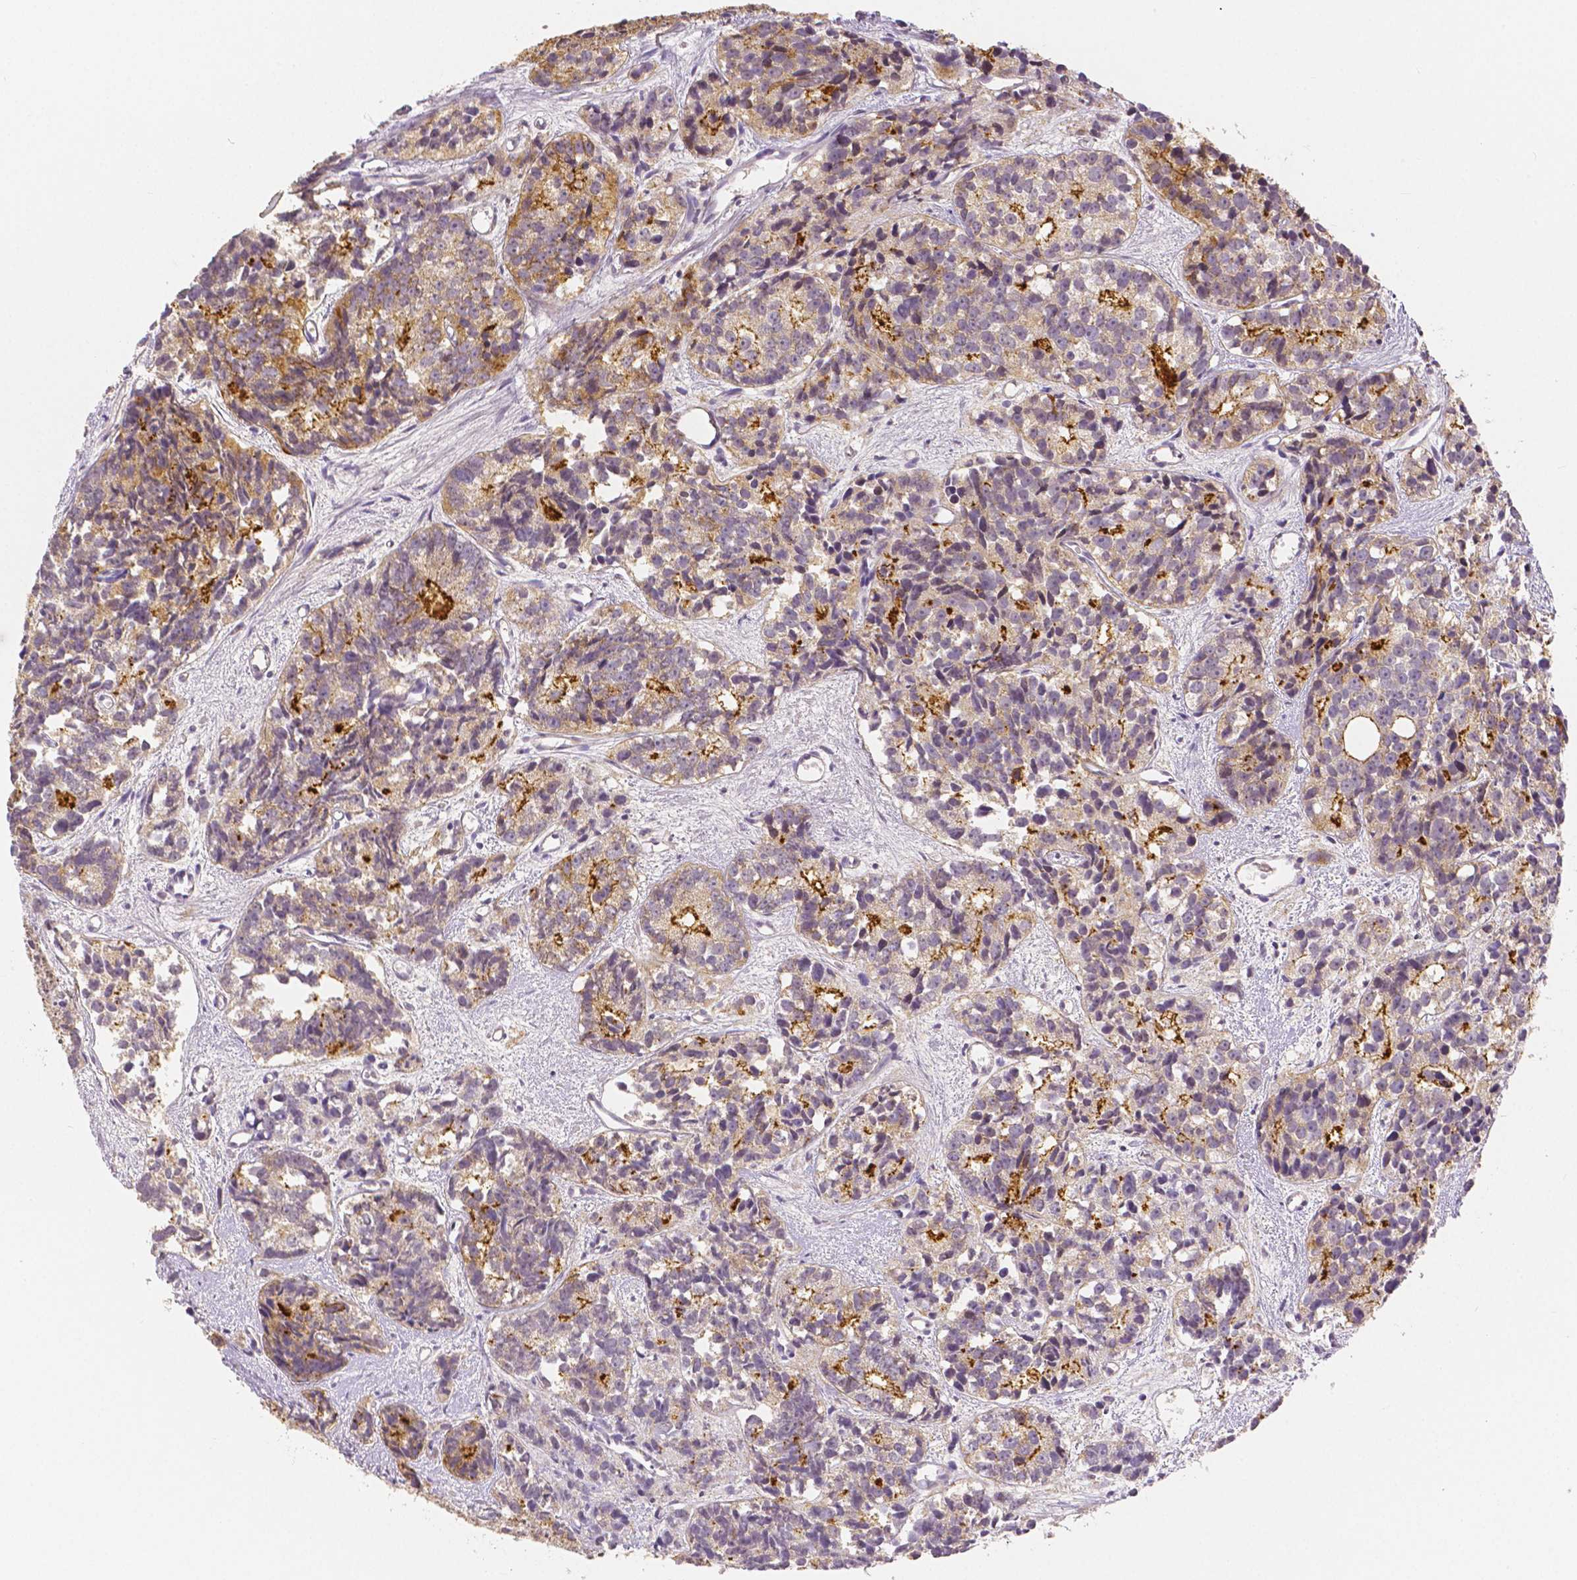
{"staining": {"intensity": "moderate", "quantity": "25%-75%", "location": "cytoplasmic/membranous"}, "tissue": "prostate cancer", "cell_type": "Tumor cells", "image_type": "cancer", "snomed": [{"axis": "morphology", "description": "Adenocarcinoma, High grade"}, {"axis": "topography", "description": "Prostate"}], "caption": "IHC micrograph of neoplastic tissue: prostate cancer (adenocarcinoma (high-grade)) stained using IHC displays medium levels of moderate protein expression localized specifically in the cytoplasmic/membranous of tumor cells, appearing as a cytoplasmic/membranous brown color.", "gene": "OCLN", "patient": {"sex": "male", "age": 77}}